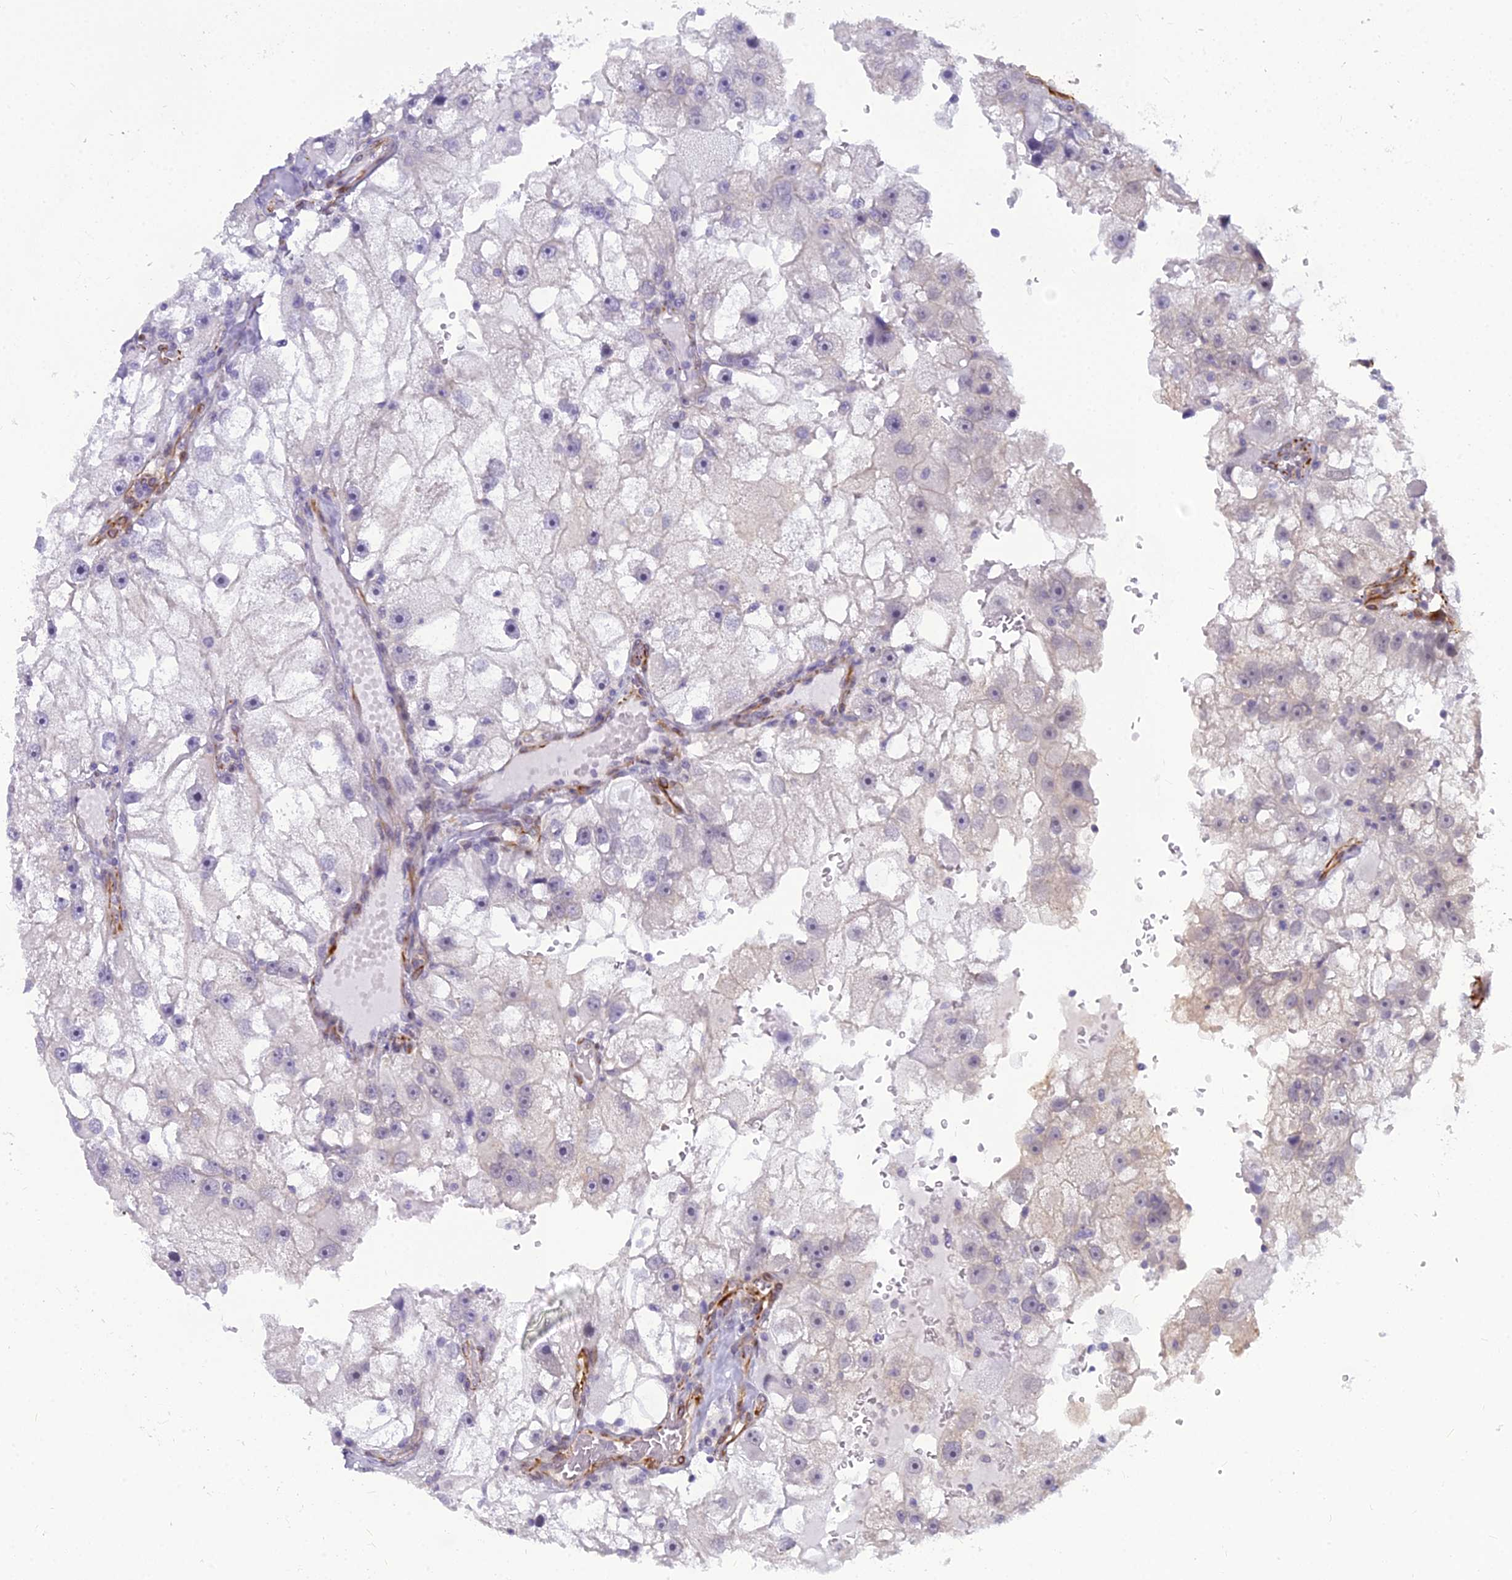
{"staining": {"intensity": "negative", "quantity": "none", "location": "none"}, "tissue": "renal cancer", "cell_type": "Tumor cells", "image_type": "cancer", "snomed": [{"axis": "morphology", "description": "Adenocarcinoma, NOS"}, {"axis": "topography", "description": "Kidney"}], "caption": "Immunohistochemistry micrograph of neoplastic tissue: renal adenocarcinoma stained with DAB (3,3'-diaminobenzidine) demonstrates no significant protein positivity in tumor cells. Nuclei are stained in blue.", "gene": "RGL3", "patient": {"sex": "male", "age": 63}}